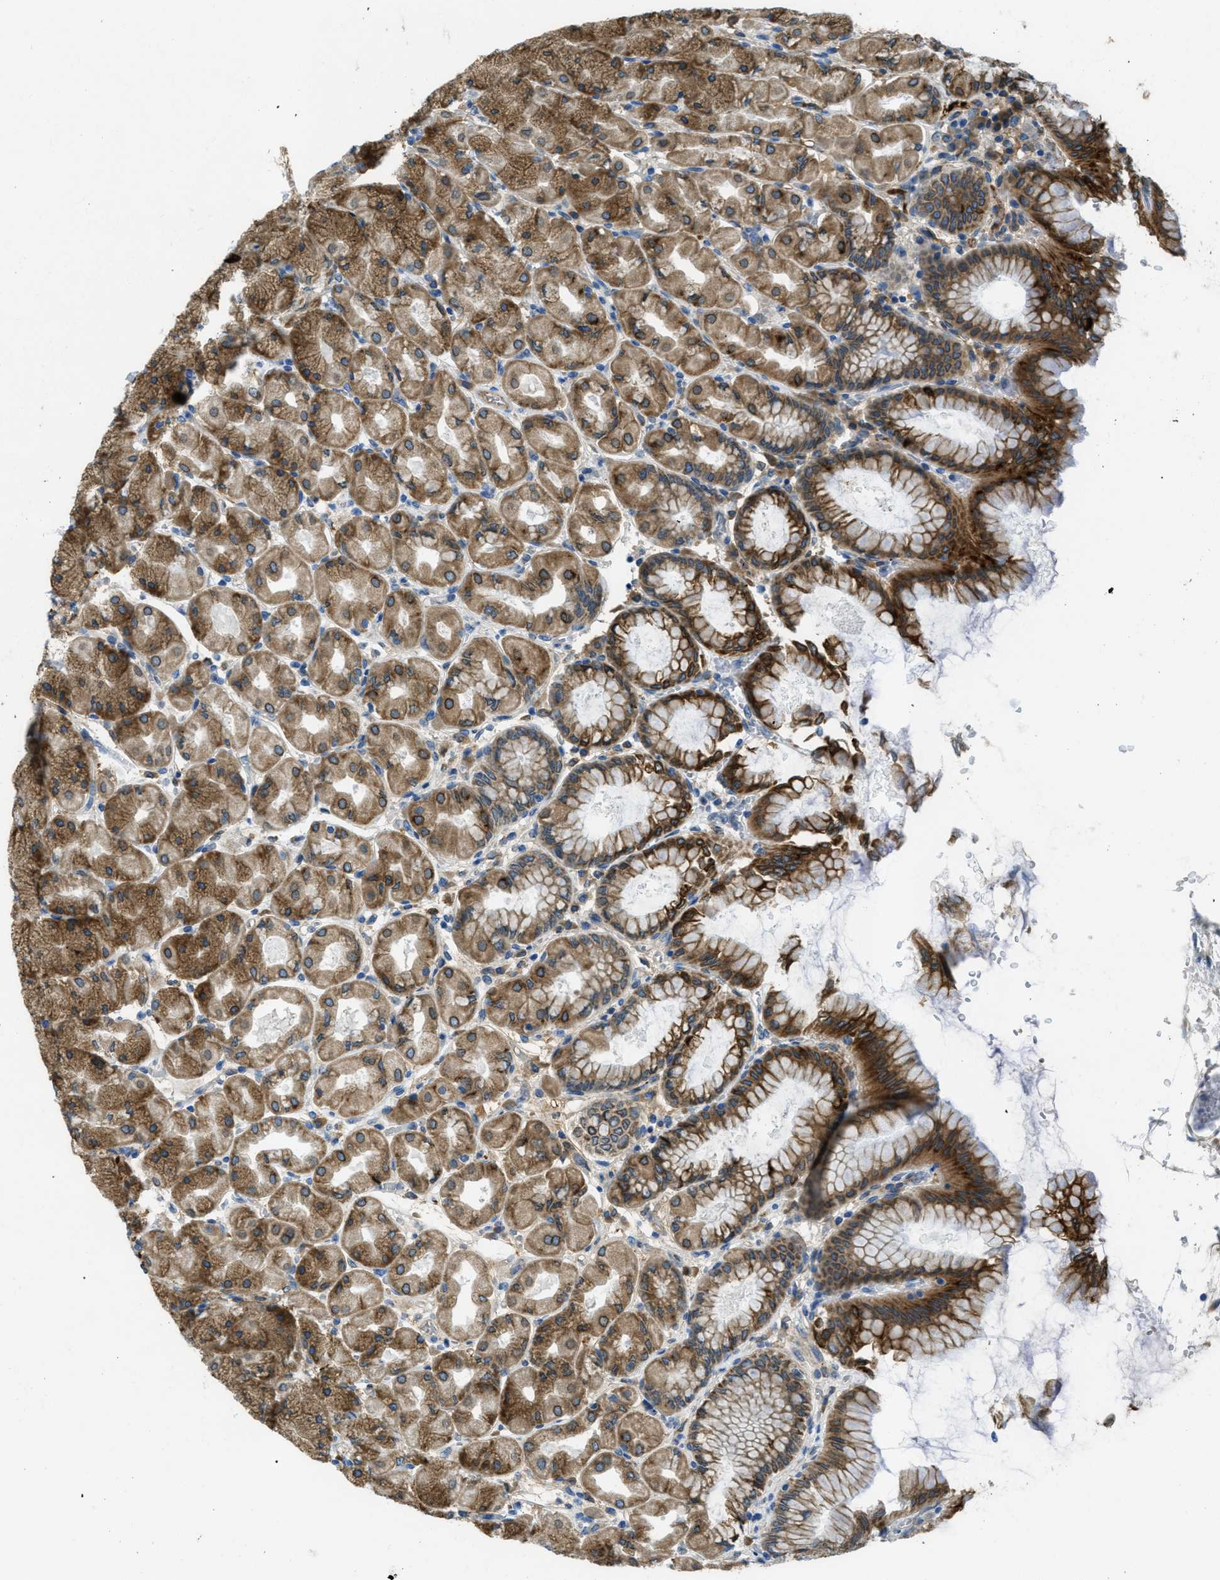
{"staining": {"intensity": "moderate", "quantity": ">75%", "location": "cytoplasmic/membranous"}, "tissue": "stomach", "cell_type": "Glandular cells", "image_type": "normal", "snomed": [{"axis": "morphology", "description": "Normal tissue, NOS"}, {"axis": "topography", "description": "Stomach, upper"}], "caption": "Glandular cells display medium levels of moderate cytoplasmic/membranous staining in approximately >75% of cells in benign stomach. The protein of interest is shown in brown color, while the nuclei are stained blue.", "gene": "MPDU1", "patient": {"sex": "female", "age": 56}}